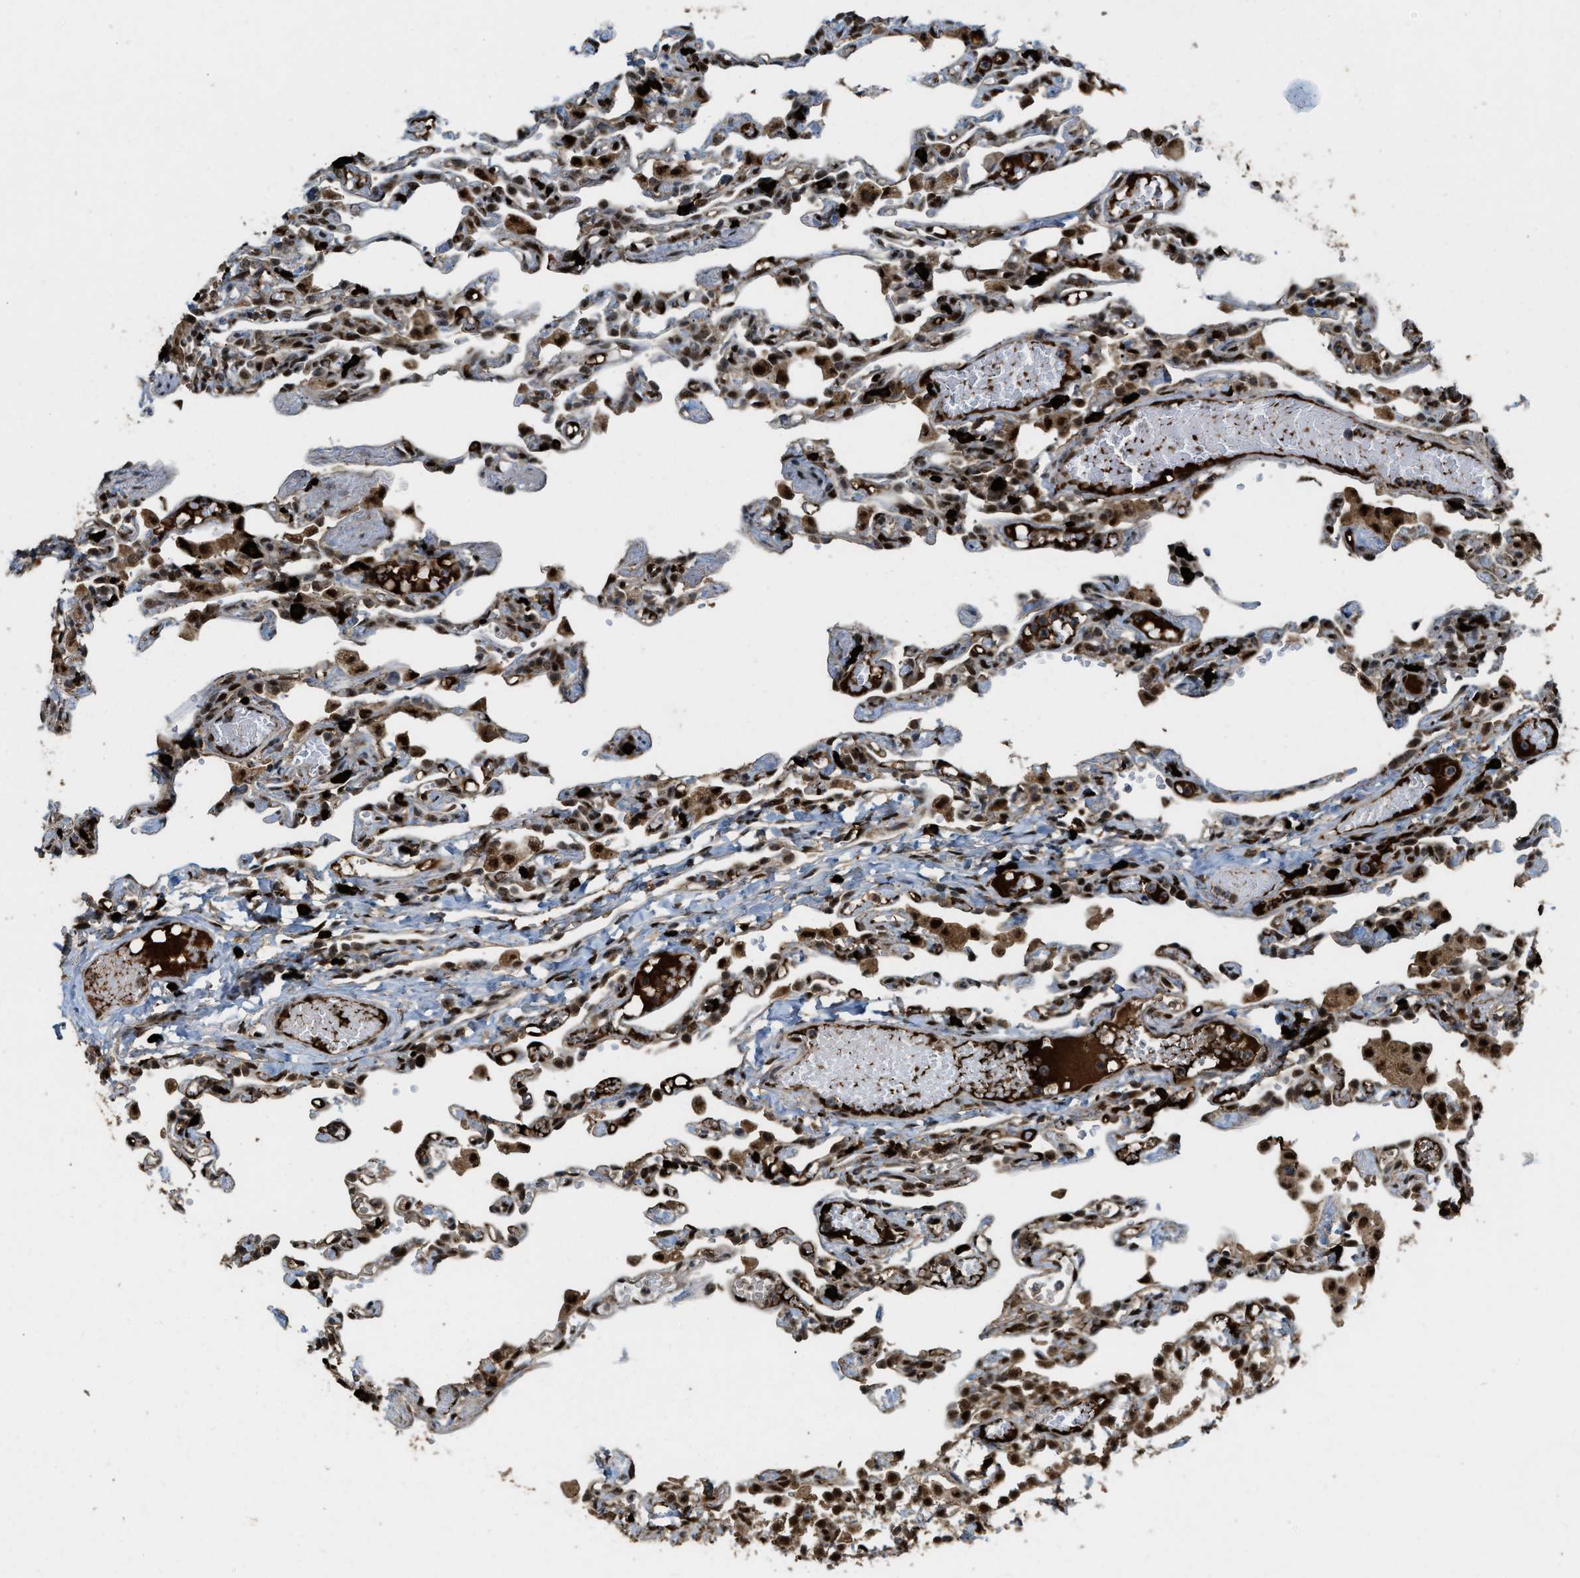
{"staining": {"intensity": "strong", "quantity": ">75%", "location": "nuclear"}, "tissue": "lung", "cell_type": "Alveolar cells", "image_type": "normal", "snomed": [{"axis": "morphology", "description": "Normal tissue, NOS"}, {"axis": "topography", "description": "Lung"}], "caption": "Protein analysis of benign lung reveals strong nuclear positivity in approximately >75% of alveolar cells. (Stains: DAB in brown, nuclei in blue, Microscopy: brightfield microscopy at high magnification).", "gene": "ZNF687", "patient": {"sex": "male", "age": 21}}